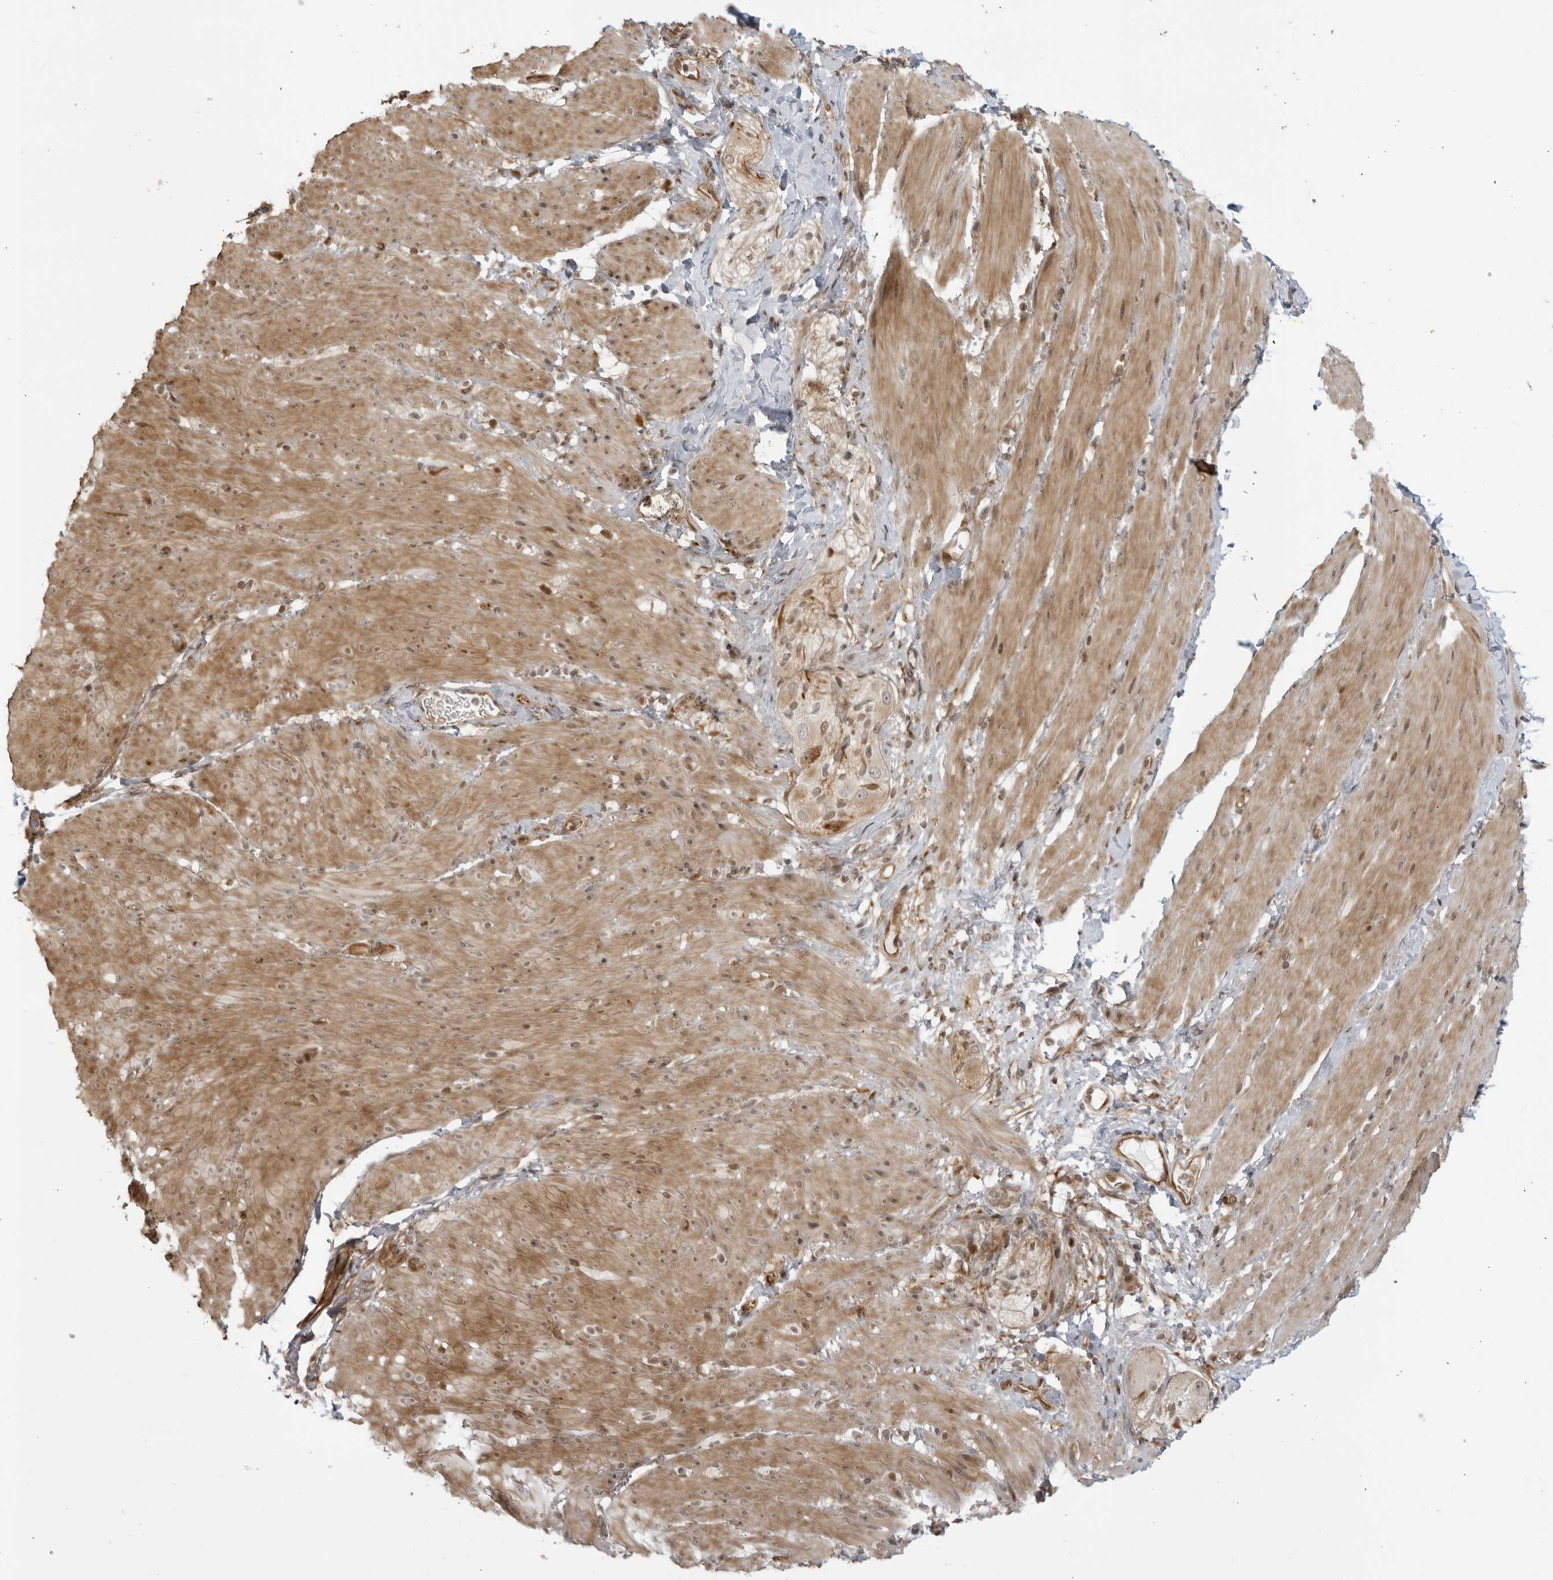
{"staining": {"intensity": "moderate", "quantity": "25%-75%", "location": "cytoplasmic/membranous,nuclear"}, "tissue": "smooth muscle", "cell_type": "Smooth muscle cells", "image_type": "normal", "snomed": [{"axis": "morphology", "description": "Normal tissue, NOS"}, {"axis": "topography", "description": "Smooth muscle"}, {"axis": "topography", "description": "Small intestine"}], "caption": "High-magnification brightfield microscopy of normal smooth muscle stained with DAB (brown) and counterstained with hematoxylin (blue). smooth muscle cells exhibit moderate cytoplasmic/membranous,nuclear staining is seen in approximately25%-75% of cells.", "gene": "TCF21", "patient": {"sex": "female", "age": 84}}